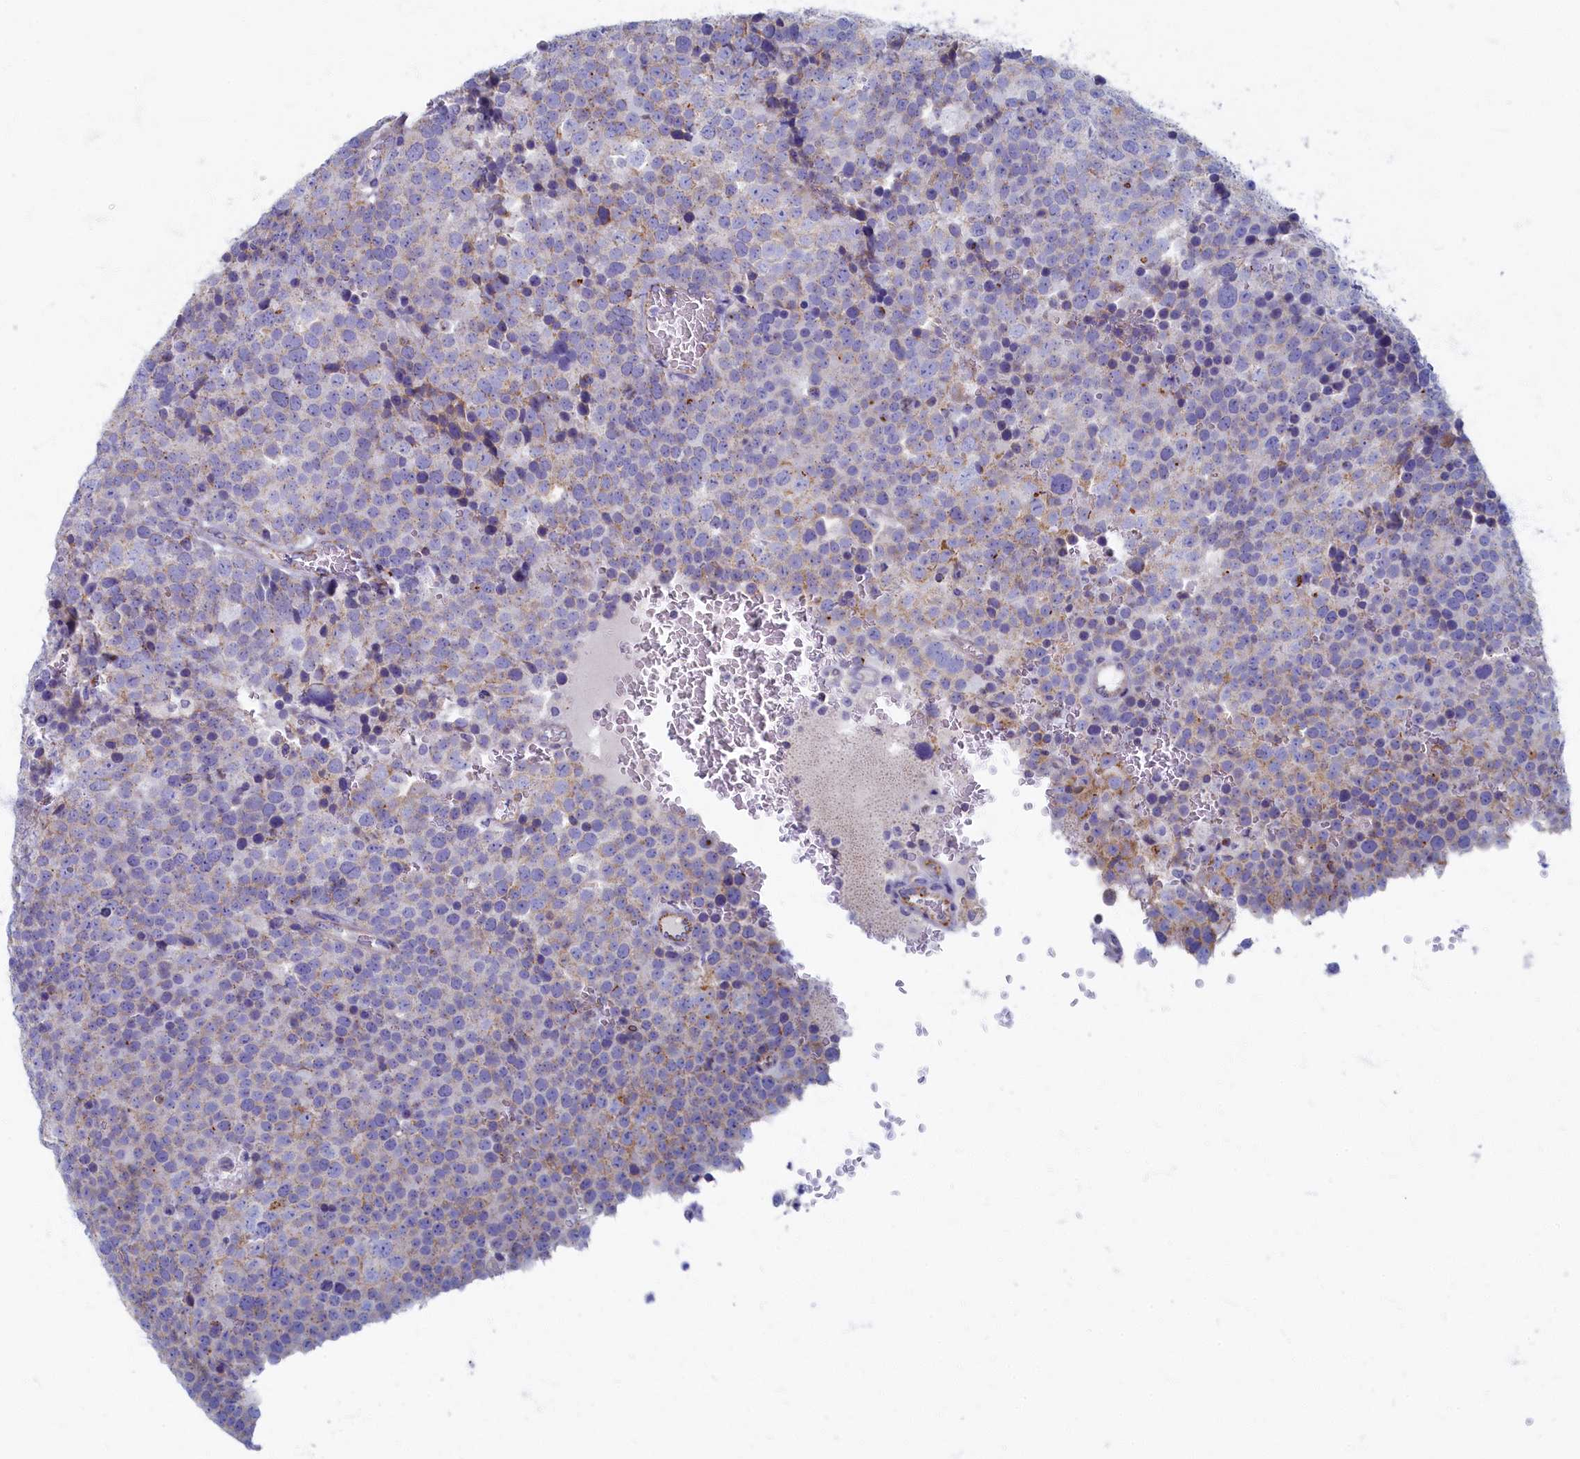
{"staining": {"intensity": "moderate", "quantity": "<25%", "location": "cytoplasmic/membranous"}, "tissue": "testis cancer", "cell_type": "Tumor cells", "image_type": "cancer", "snomed": [{"axis": "morphology", "description": "Seminoma, NOS"}, {"axis": "topography", "description": "Testis"}], "caption": "Seminoma (testis) stained with a brown dye exhibits moderate cytoplasmic/membranous positive staining in approximately <25% of tumor cells.", "gene": "OCIAD2", "patient": {"sex": "male", "age": 71}}